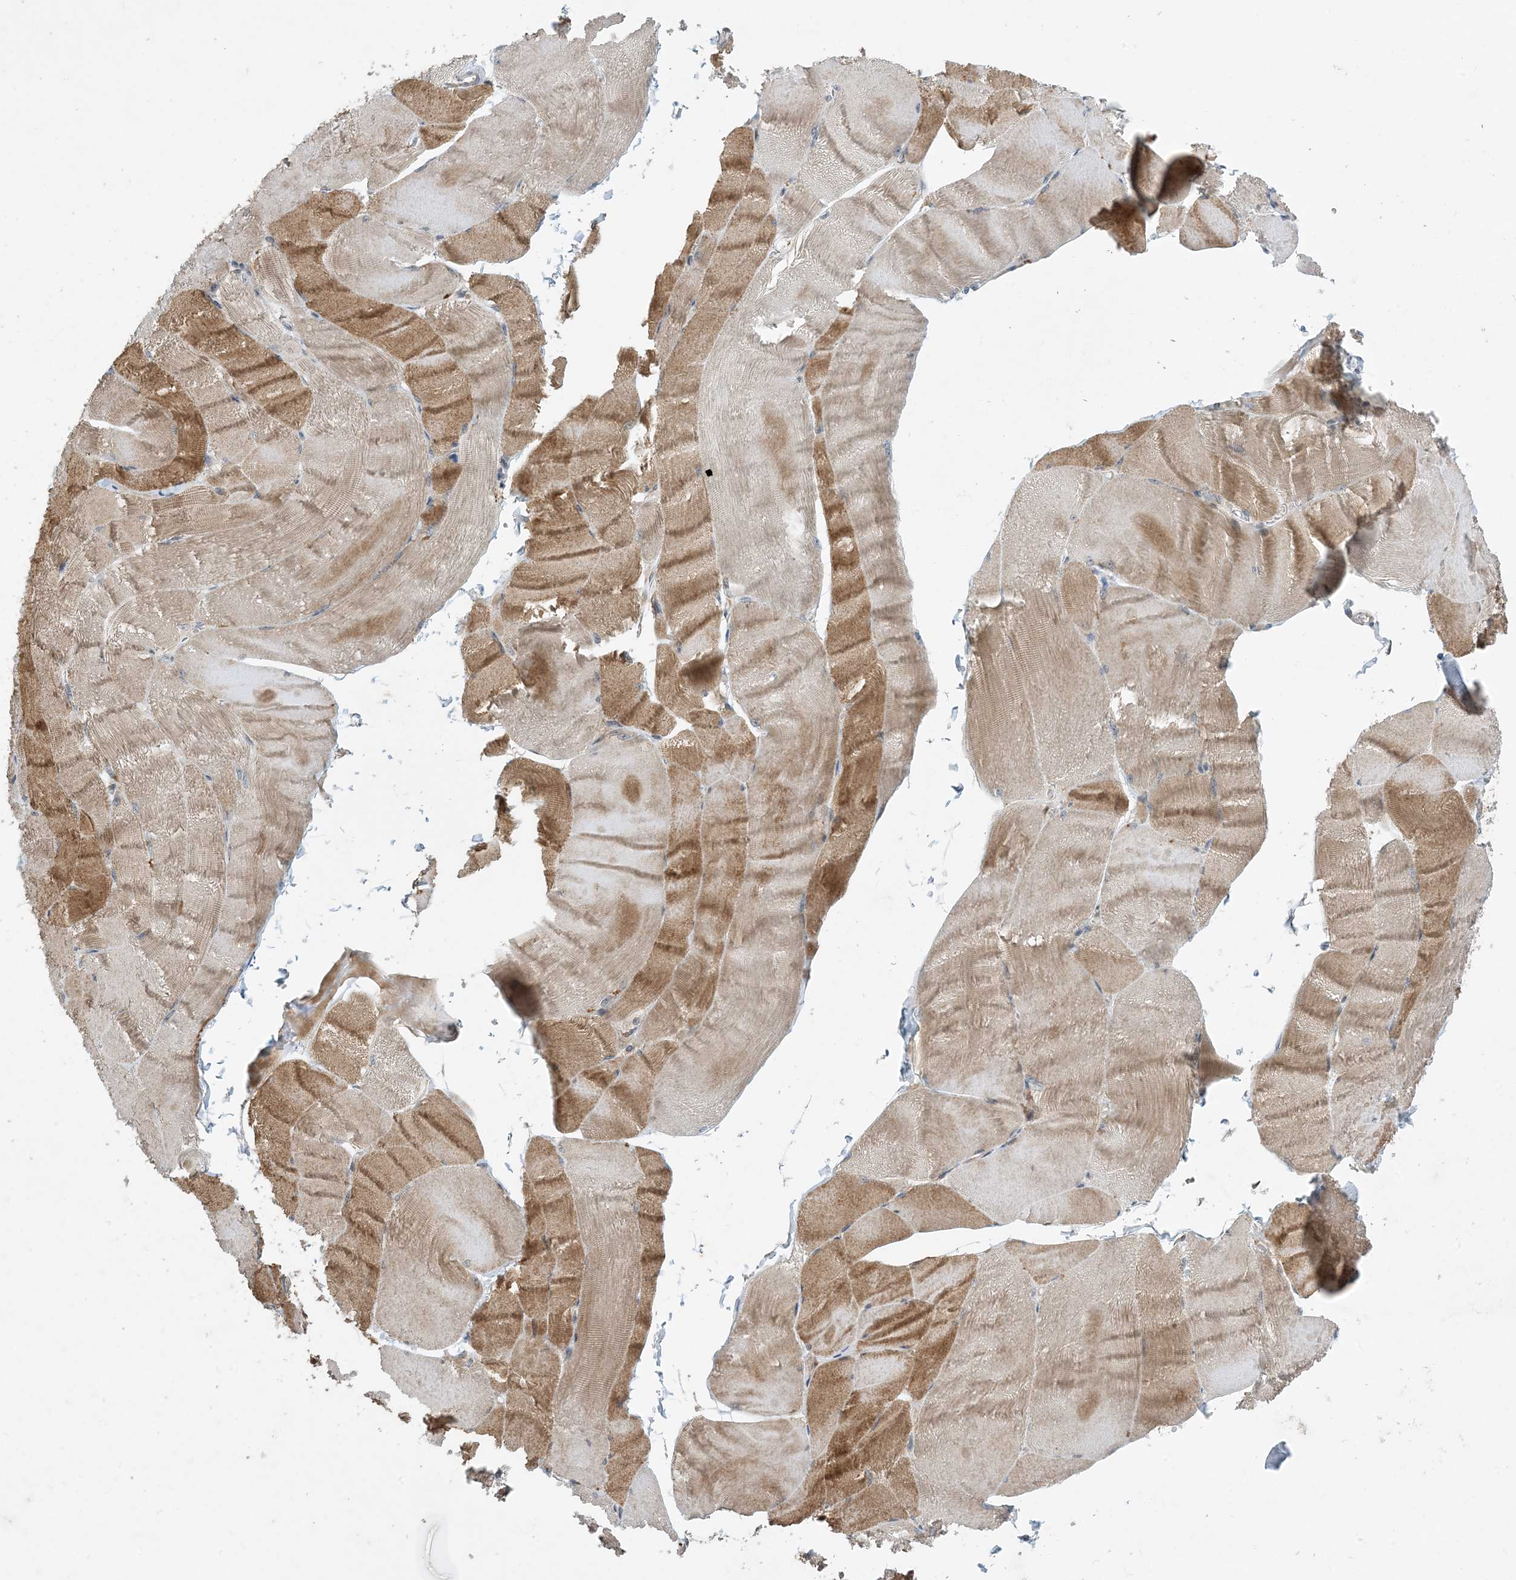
{"staining": {"intensity": "strong", "quantity": "25%-75%", "location": "cytoplasmic/membranous"}, "tissue": "skeletal muscle", "cell_type": "Myocytes", "image_type": "normal", "snomed": [{"axis": "morphology", "description": "Normal tissue, NOS"}, {"axis": "morphology", "description": "Basal cell carcinoma"}, {"axis": "topography", "description": "Skeletal muscle"}], "caption": "IHC (DAB (3,3'-diaminobenzidine)) staining of unremarkable skeletal muscle displays strong cytoplasmic/membranous protein positivity in about 25%-75% of myocytes. Immunohistochemistry stains the protein of interest in brown and the nuclei are stained blue.", "gene": "PHOSPHO2", "patient": {"sex": "female", "age": 64}}